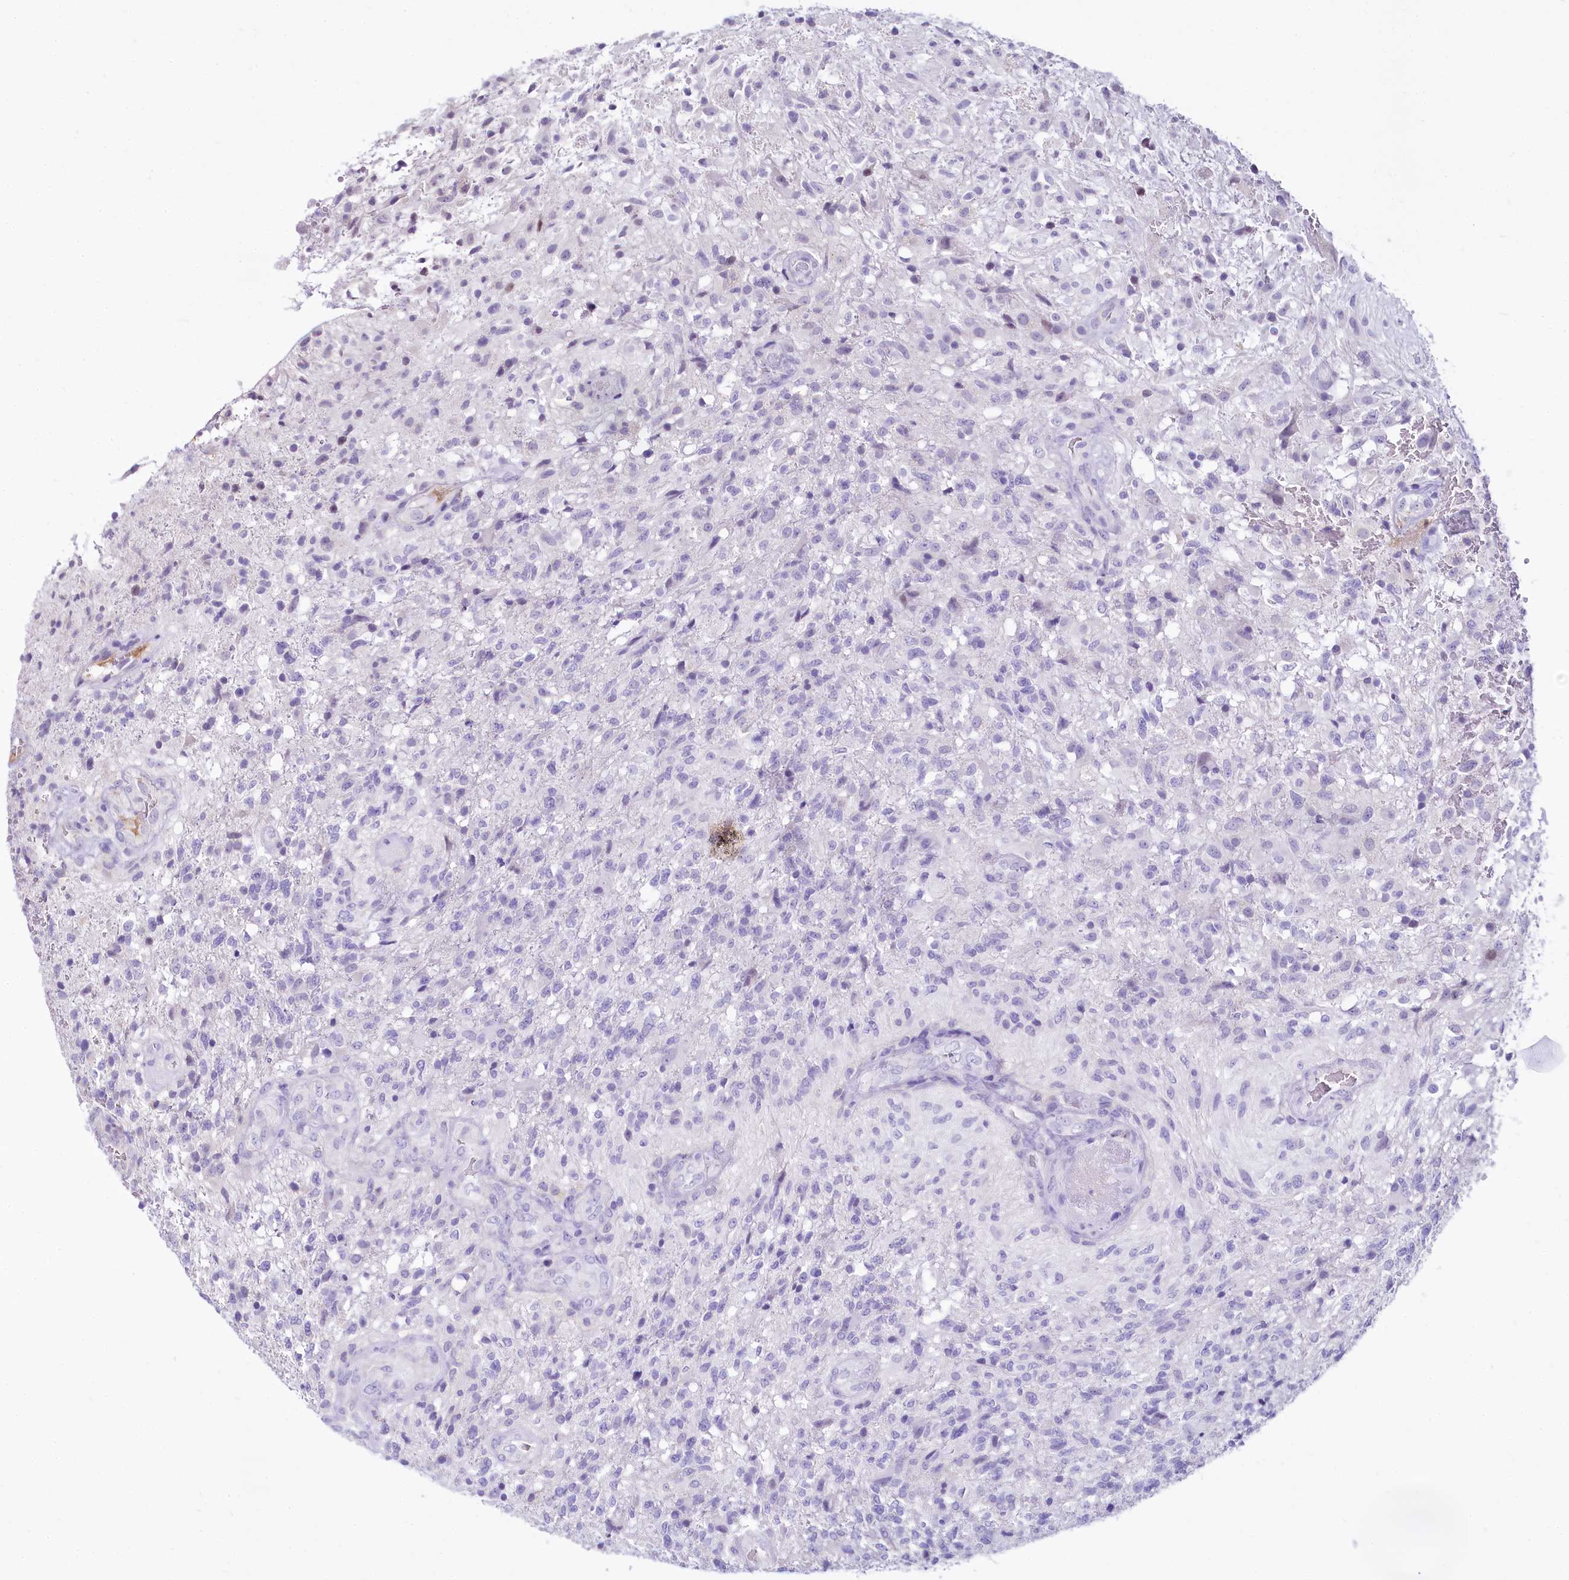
{"staining": {"intensity": "negative", "quantity": "none", "location": "none"}, "tissue": "glioma", "cell_type": "Tumor cells", "image_type": "cancer", "snomed": [{"axis": "morphology", "description": "Glioma, malignant, High grade"}, {"axis": "topography", "description": "Brain"}], "caption": "Tumor cells show no significant expression in glioma.", "gene": "BANK1", "patient": {"sex": "male", "age": 56}}